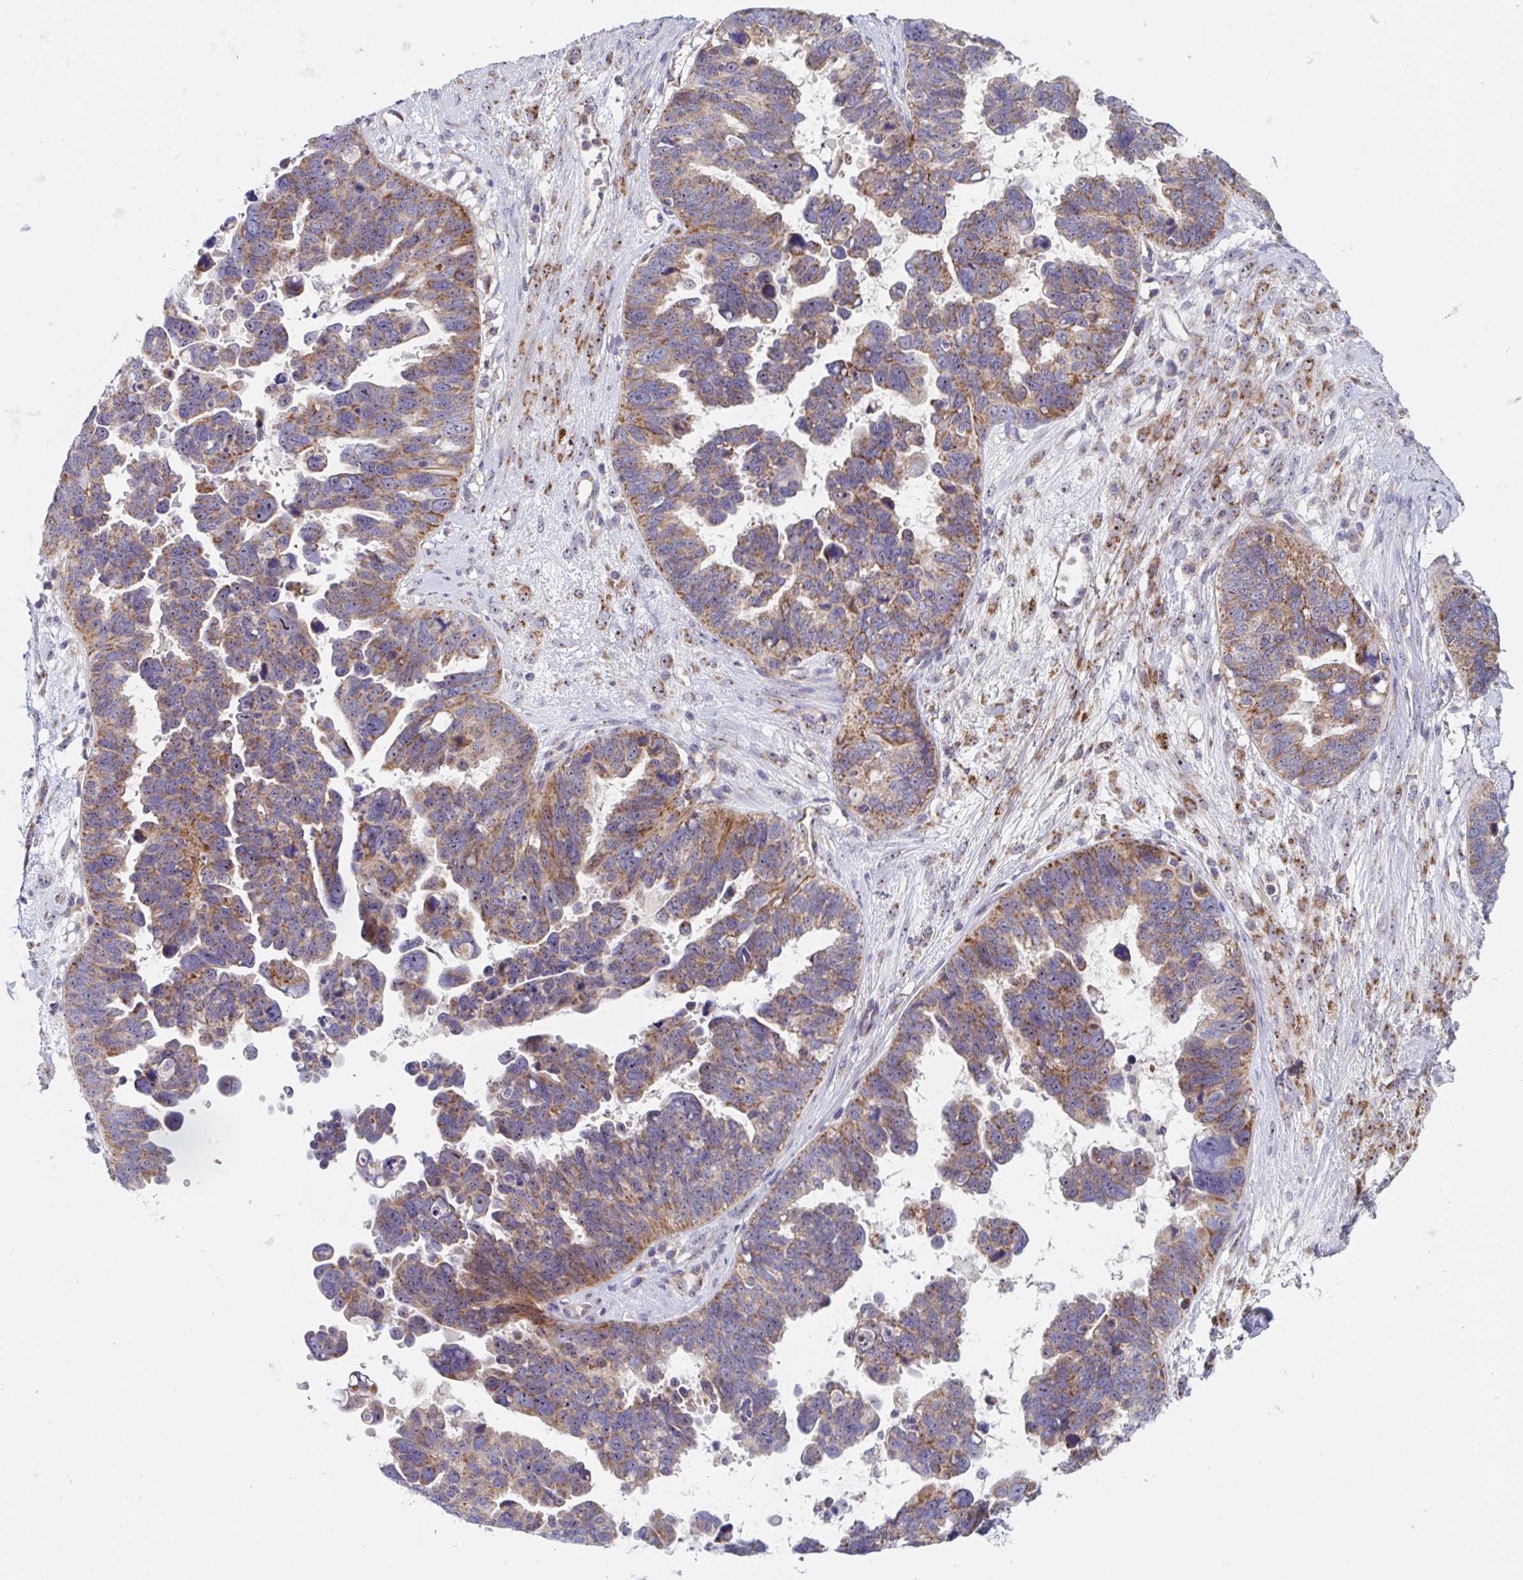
{"staining": {"intensity": "moderate", "quantity": ">75%", "location": "cytoplasmic/membranous"}, "tissue": "ovarian cancer", "cell_type": "Tumor cells", "image_type": "cancer", "snomed": [{"axis": "morphology", "description": "Cystadenocarcinoma, serous, NOS"}, {"axis": "topography", "description": "Ovary"}], "caption": "Immunohistochemistry (DAB (3,3'-diaminobenzidine)) staining of ovarian cancer (serous cystadenocarcinoma) reveals moderate cytoplasmic/membranous protein positivity in about >75% of tumor cells. (DAB IHC, brown staining for protein, blue staining for nuclei).", "gene": "MRPL53", "patient": {"sex": "female", "age": 60}}